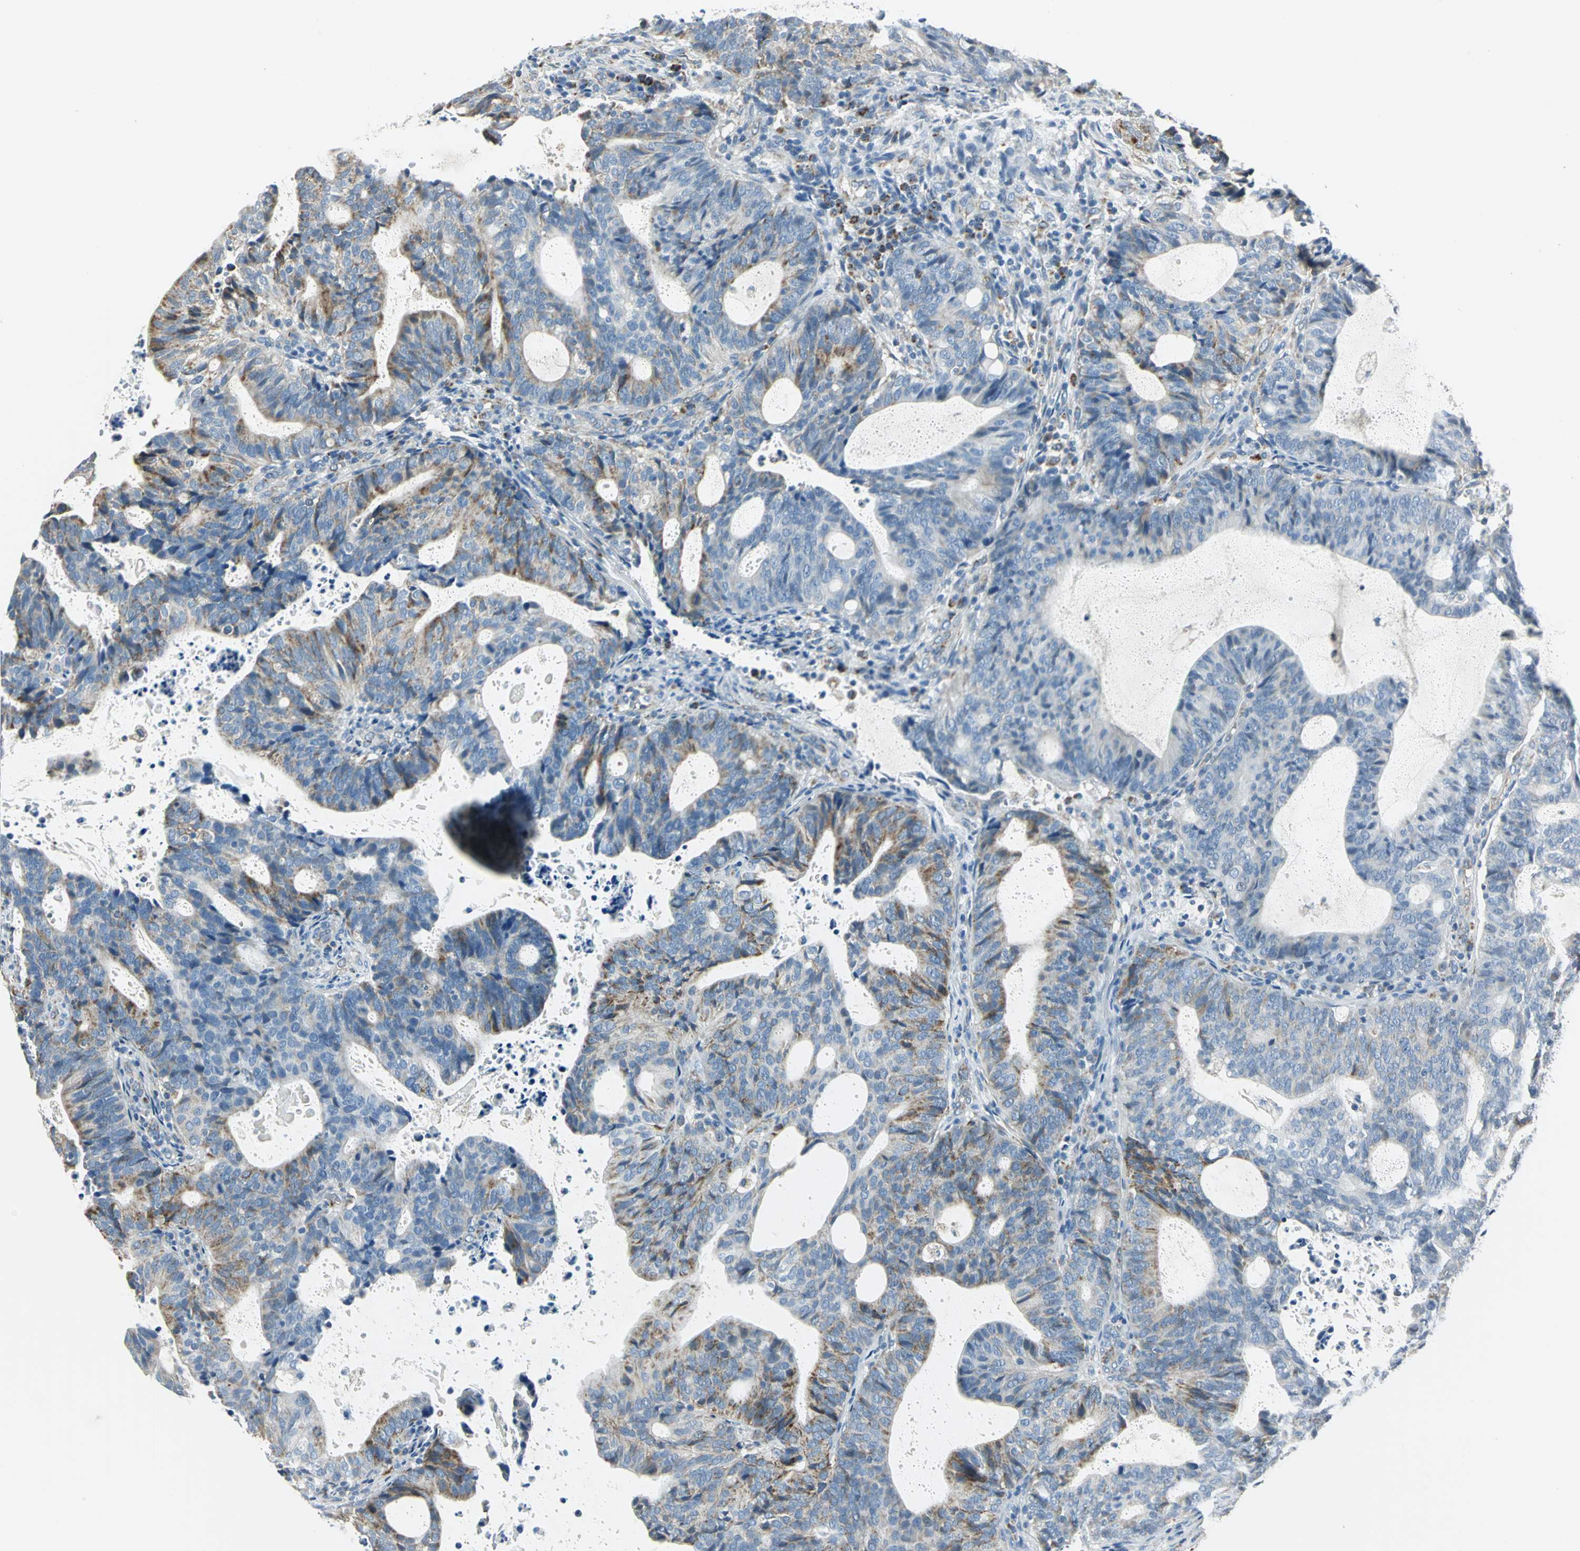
{"staining": {"intensity": "moderate", "quantity": "25%-75%", "location": "cytoplasmic/membranous"}, "tissue": "endometrial cancer", "cell_type": "Tumor cells", "image_type": "cancer", "snomed": [{"axis": "morphology", "description": "Adenocarcinoma, NOS"}, {"axis": "topography", "description": "Uterus"}], "caption": "Immunohistochemistry micrograph of endometrial cancer (adenocarcinoma) stained for a protein (brown), which shows medium levels of moderate cytoplasmic/membranous expression in approximately 25%-75% of tumor cells.", "gene": "ACADM", "patient": {"sex": "female", "age": 83}}